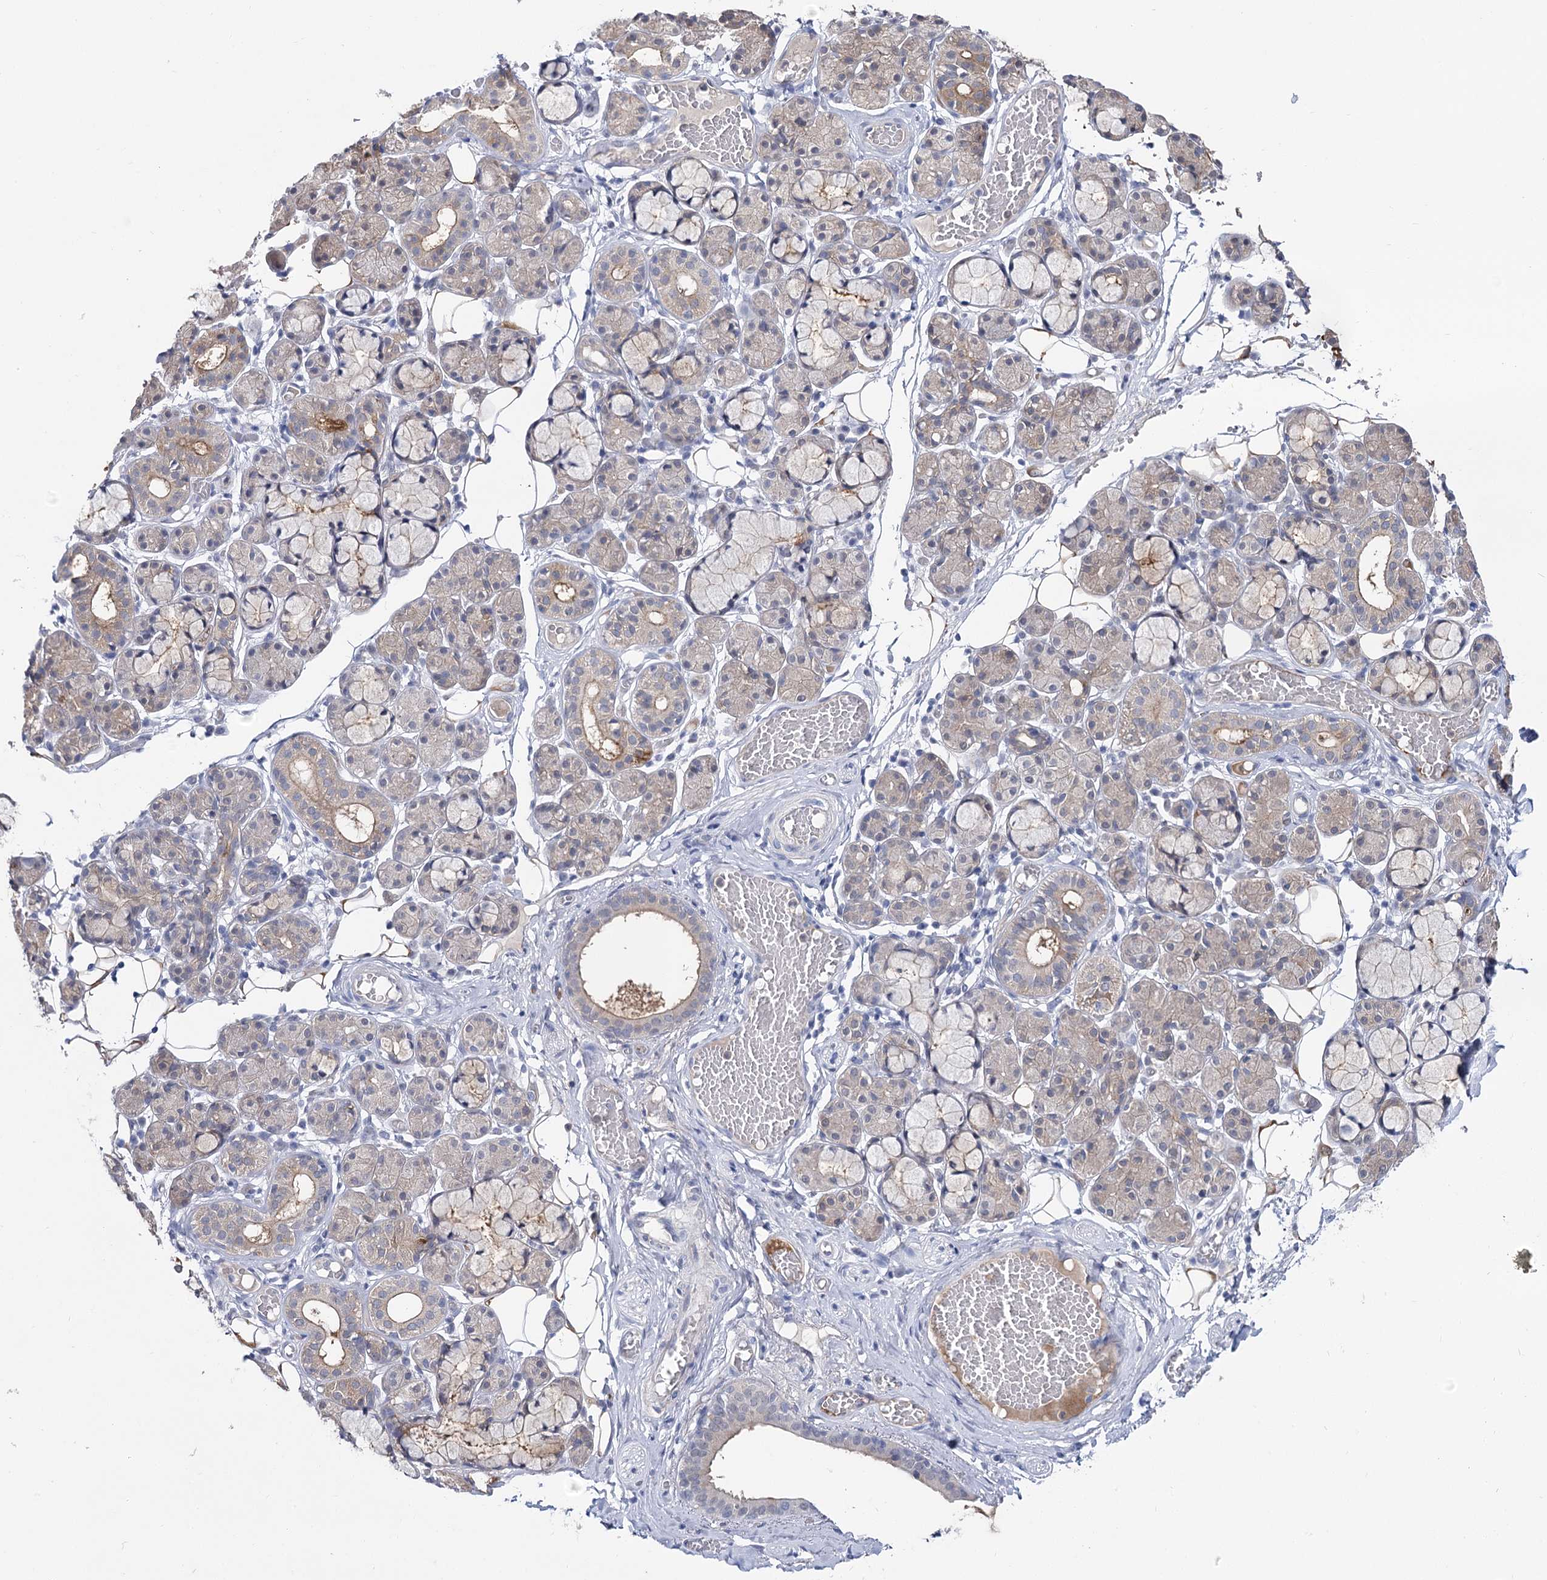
{"staining": {"intensity": "moderate", "quantity": "<25%", "location": "cytoplasmic/membranous"}, "tissue": "salivary gland", "cell_type": "Glandular cells", "image_type": "normal", "snomed": [{"axis": "morphology", "description": "Normal tissue, NOS"}, {"axis": "topography", "description": "Salivary gland"}], "caption": "Immunohistochemical staining of normal human salivary gland displays low levels of moderate cytoplasmic/membranous positivity in approximately <25% of glandular cells.", "gene": "UGP2", "patient": {"sex": "male", "age": 63}}